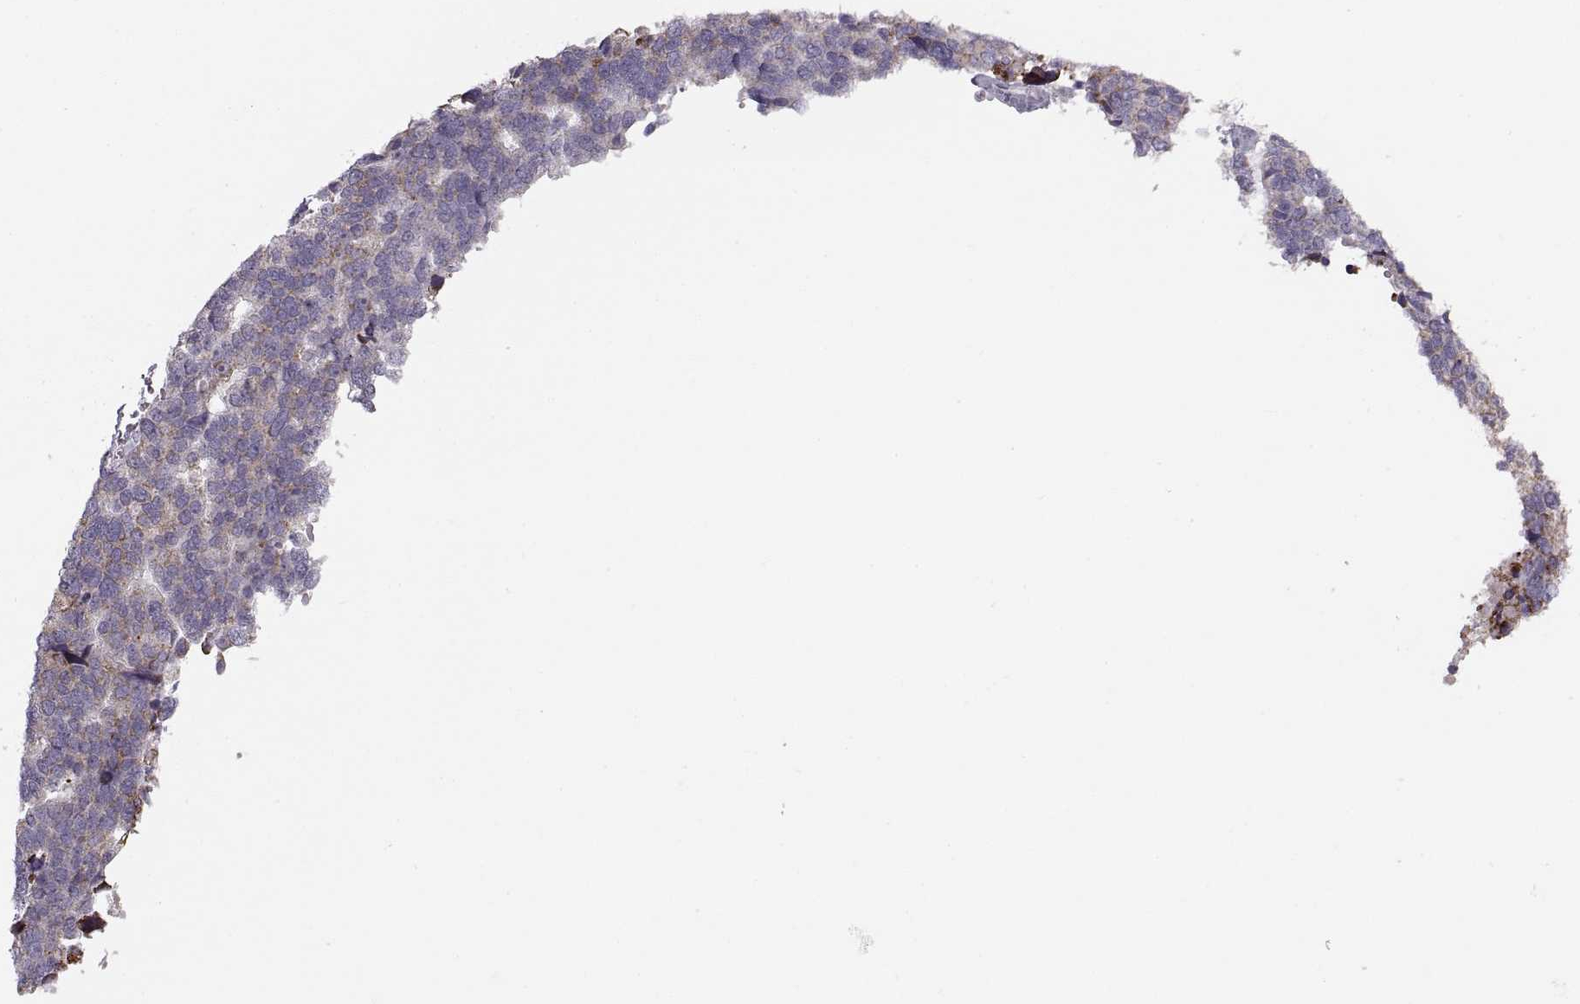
{"staining": {"intensity": "moderate", "quantity": ">75%", "location": "cytoplasmic/membranous"}, "tissue": "stomach cancer", "cell_type": "Tumor cells", "image_type": "cancer", "snomed": [{"axis": "morphology", "description": "Adenocarcinoma, NOS"}, {"axis": "topography", "description": "Stomach"}], "caption": "An immunohistochemistry image of tumor tissue is shown. Protein staining in brown shows moderate cytoplasmic/membranous positivity in stomach adenocarcinoma within tumor cells. (DAB IHC with brightfield microscopy, high magnification).", "gene": "PIERCE1", "patient": {"sex": "male", "age": 69}}